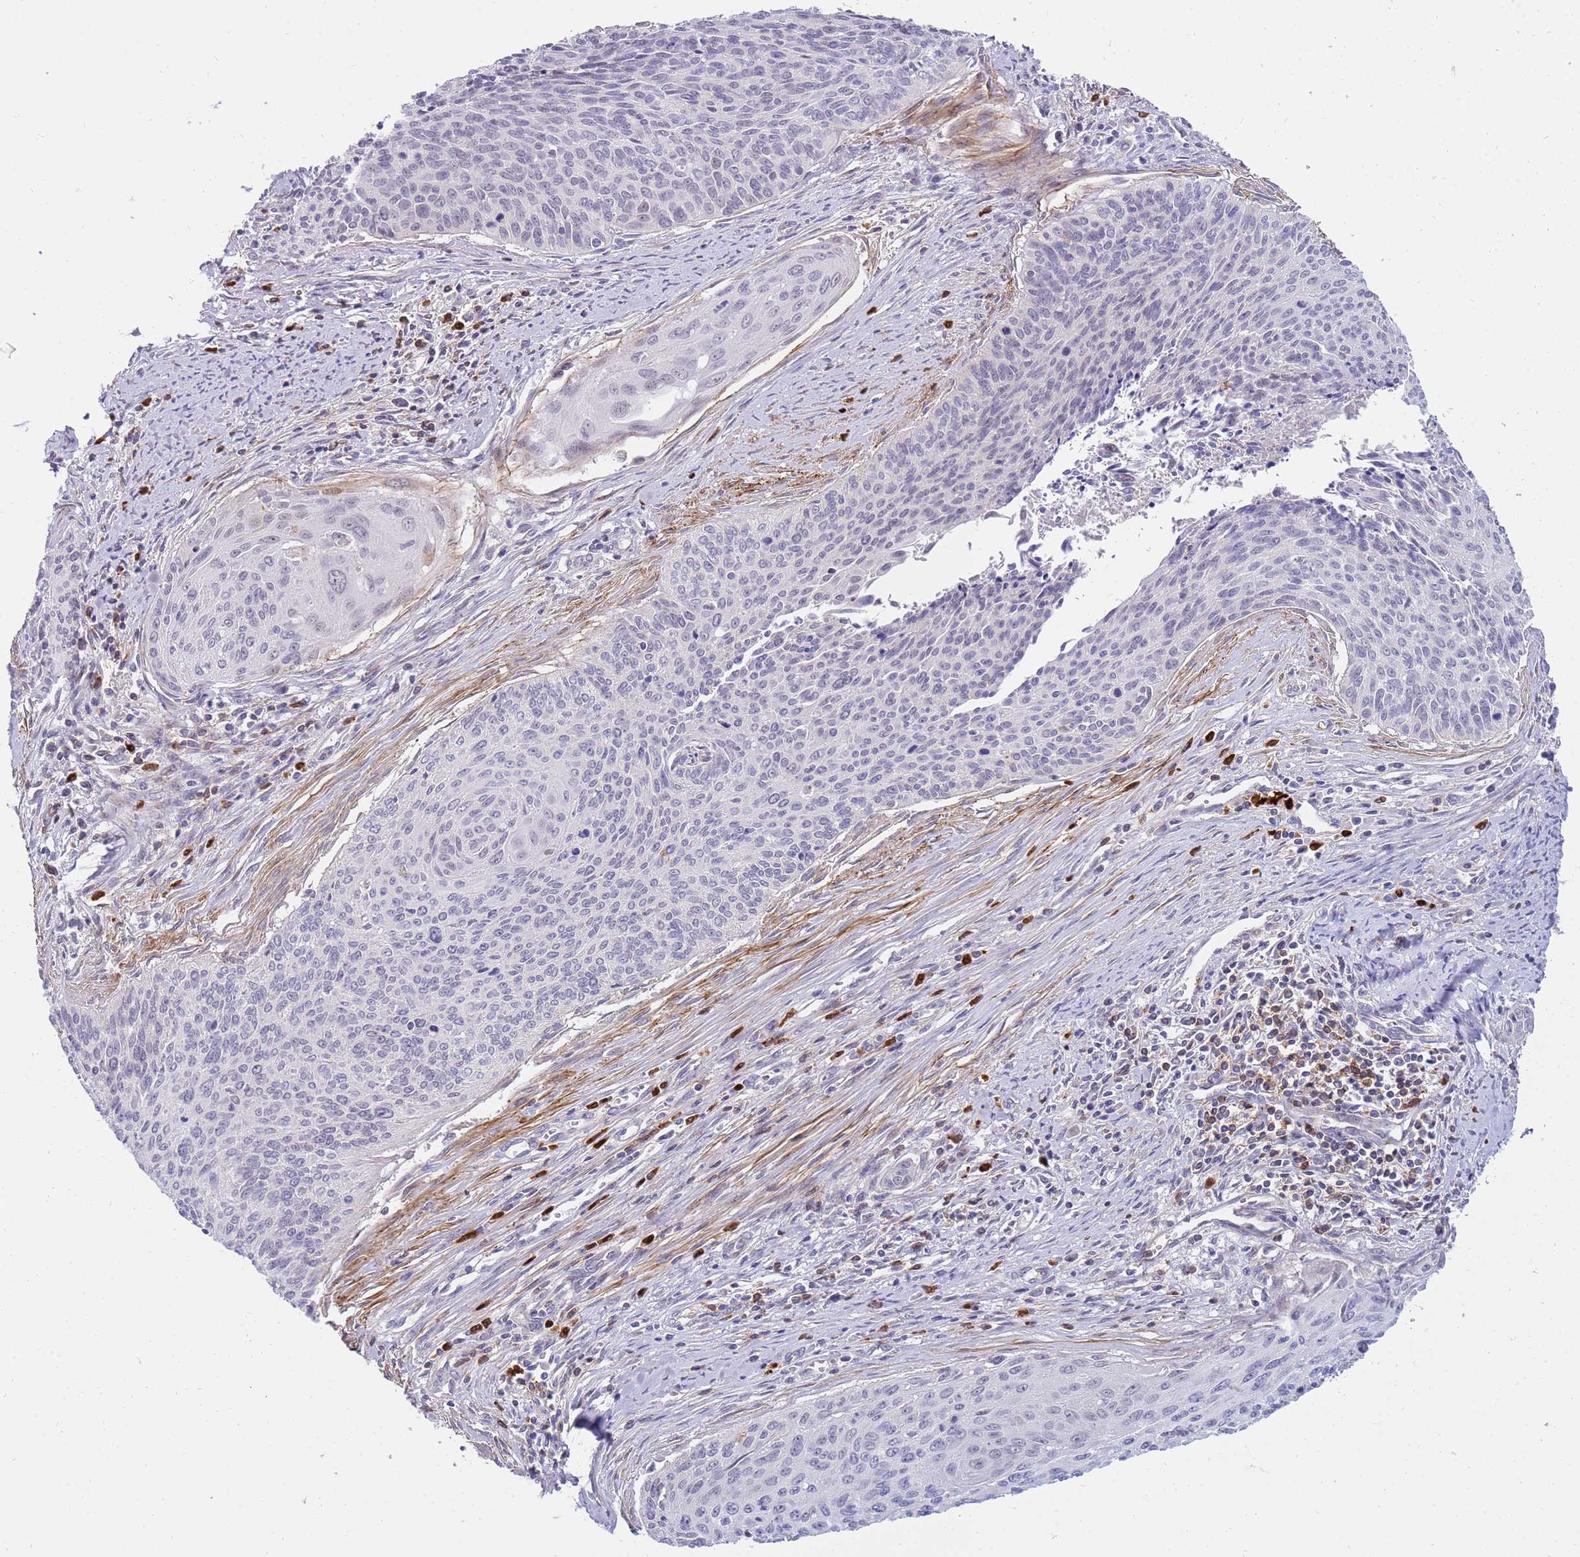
{"staining": {"intensity": "negative", "quantity": "none", "location": "none"}, "tissue": "cervical cancer", "cell_type": "Tumor cells", "image_type": "cancer", "snomed": [{"axis": "morphology", "description": "Squamous cell carcinoma, NOS"}, {"axis": "topography", "description": "Cervix"}], "caption": "Immunohistochemistry (IHC) of cervical cancer demonstrates no expression in tumor cells.", "gene": "STK25", "patient": {"sex": "female", "age": 55}}